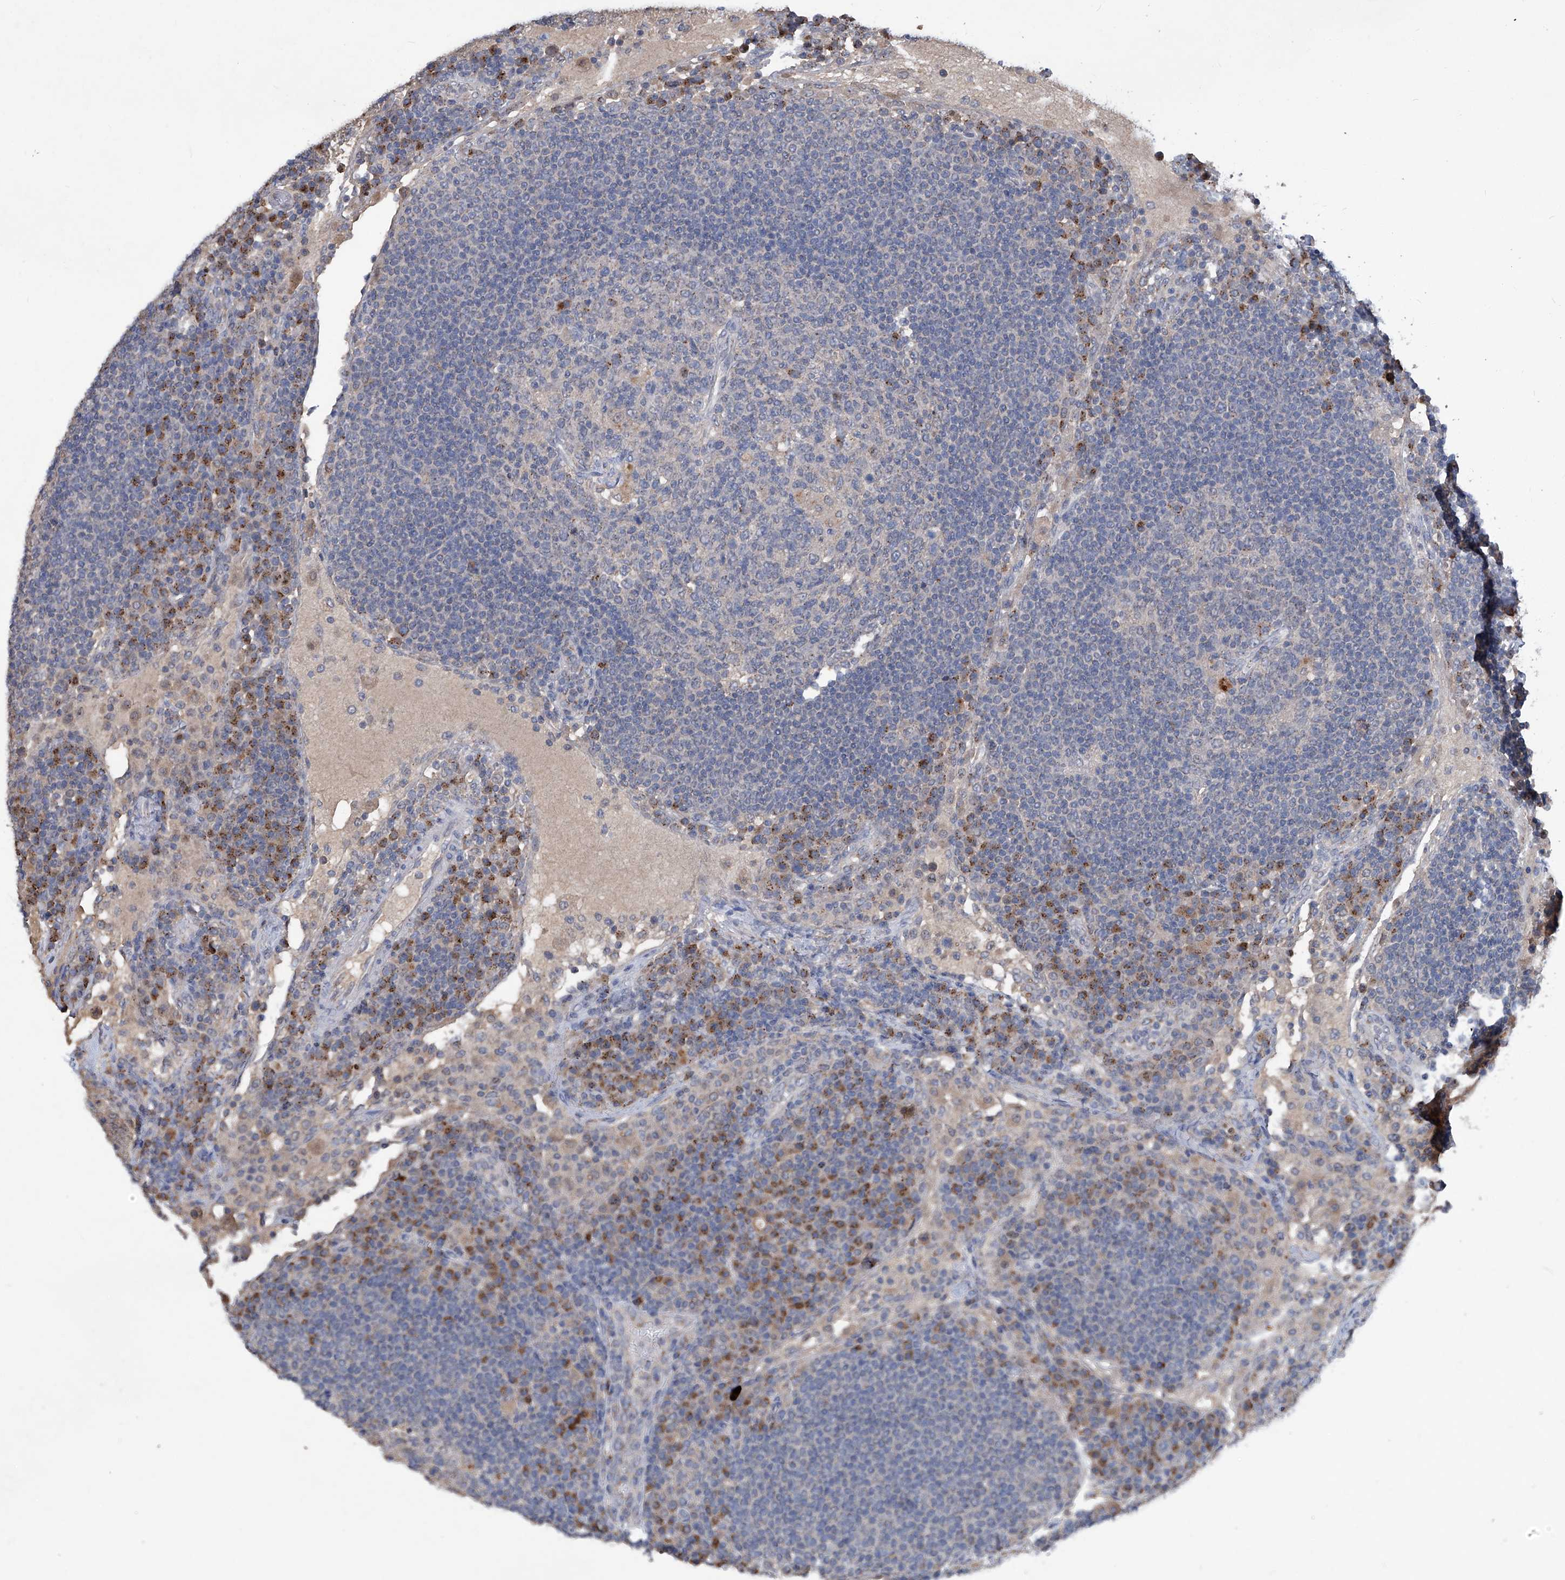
{"staining": {"intensity": "negative", "quantity": "none", "location": "none"}, "tissue": "lymph node", "cell_type": "Germinal center cells", "image_type": "normal", "snomed": [{"axis": "morphology", "description": "Normal tissue, NOS"}, {"axis": "topography", "description": "Lymph node"}], "caption": "Benign lymph node was stained to show a protein in brown. There is no significant staining in germinal center cells.", "gene": "PCSK5", "patient": {"sex": "female", "age": 53}}